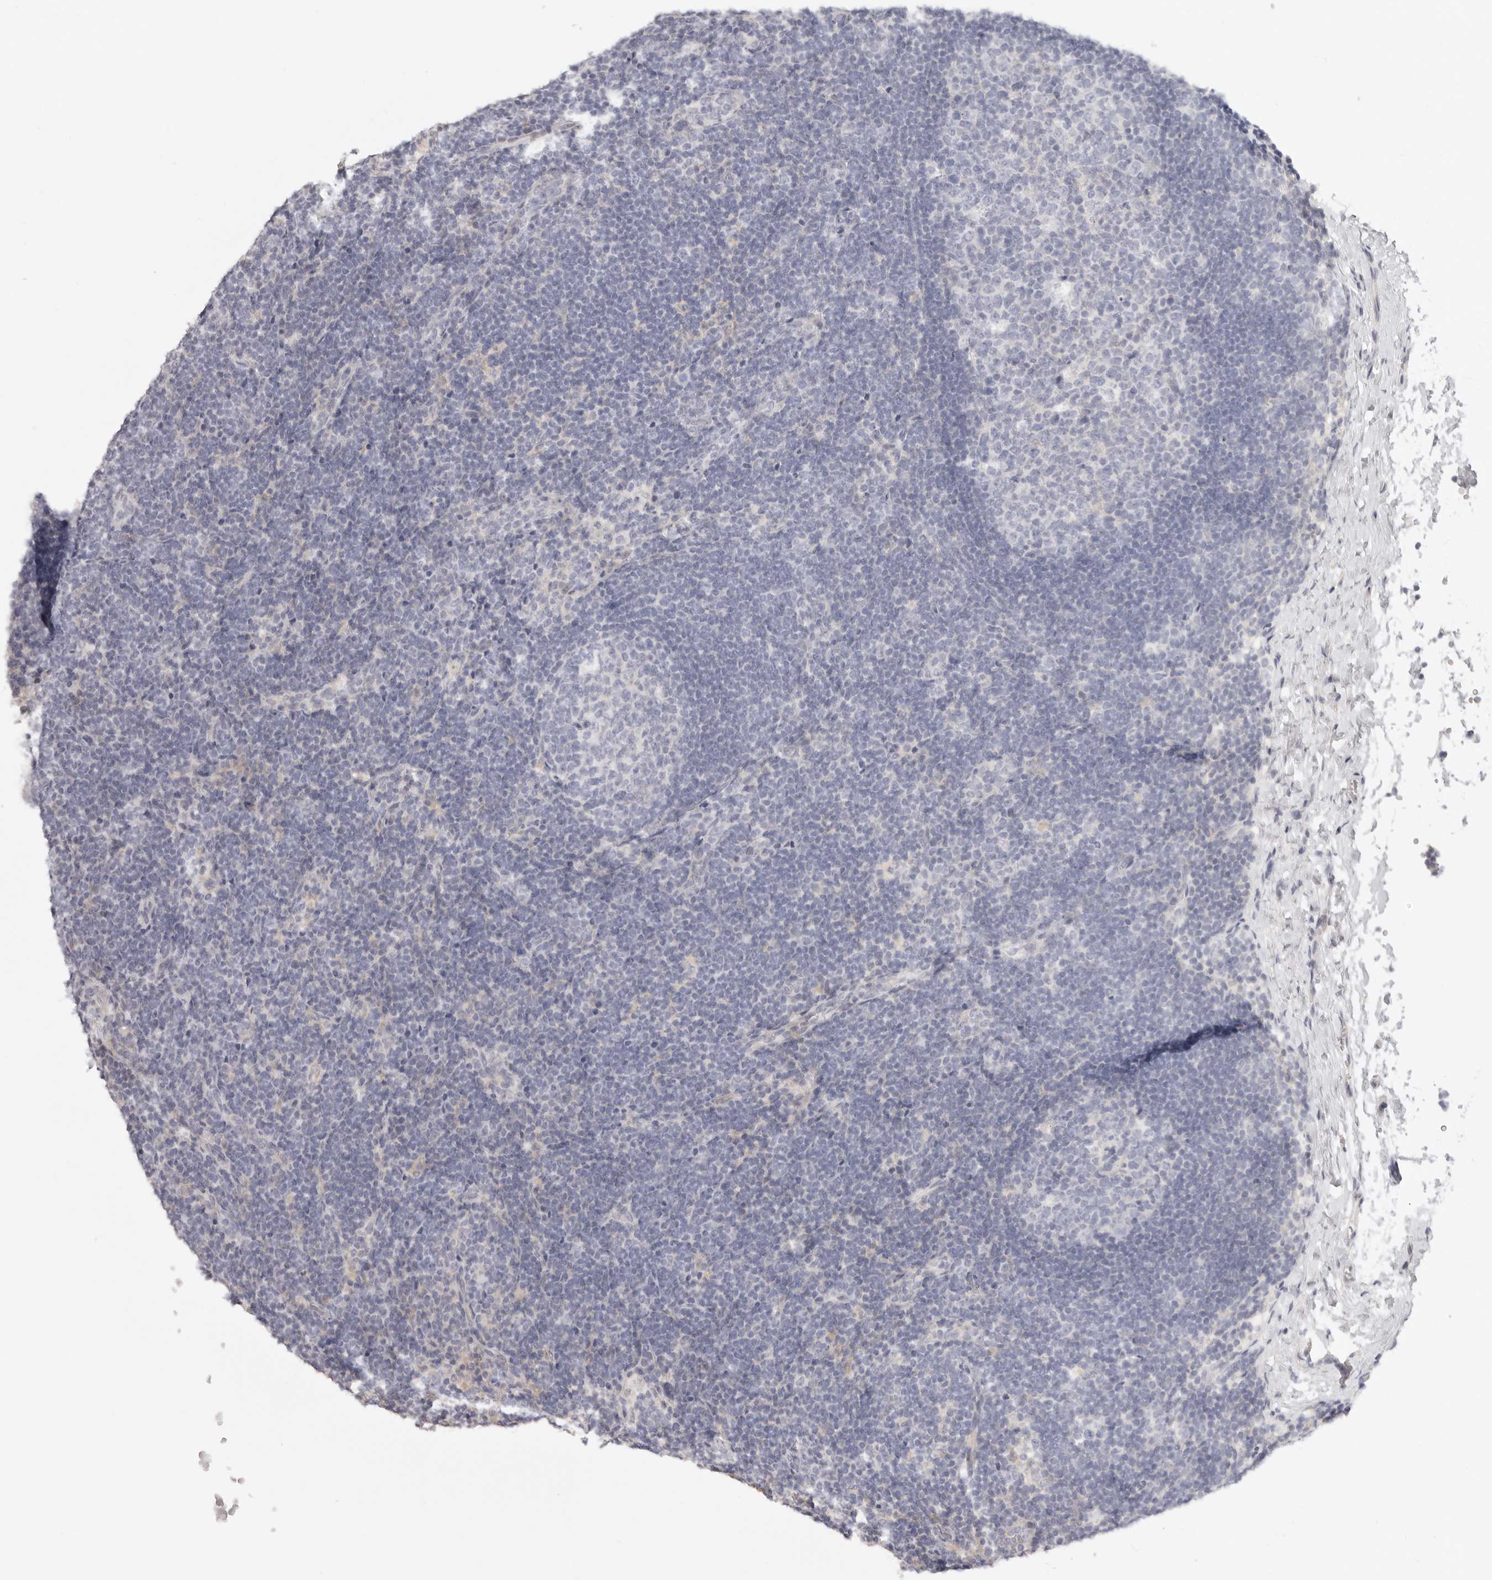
{"staining": {"intensity": "negative", "quantity": "none", "location": "none"}, "tissue": "lymph node", "cell_type": "Germinal center cells", "image_type": "normal", "snomed": [{"axis": "morphology", "description": "Normal tissue, NOS"}, {"axis": "topography", "description": "Lymph node"}], "caption": "DAB immunohistochemical staining of normal human lymph node shows no significant staining in germinal center cells. Brightfield microscopy of IHC stained with DAB (brown) and hematoxylin (blue), captured at high magnification.", "gene": "RXFP1", "patient": {"sex": "female", "age": 22}}